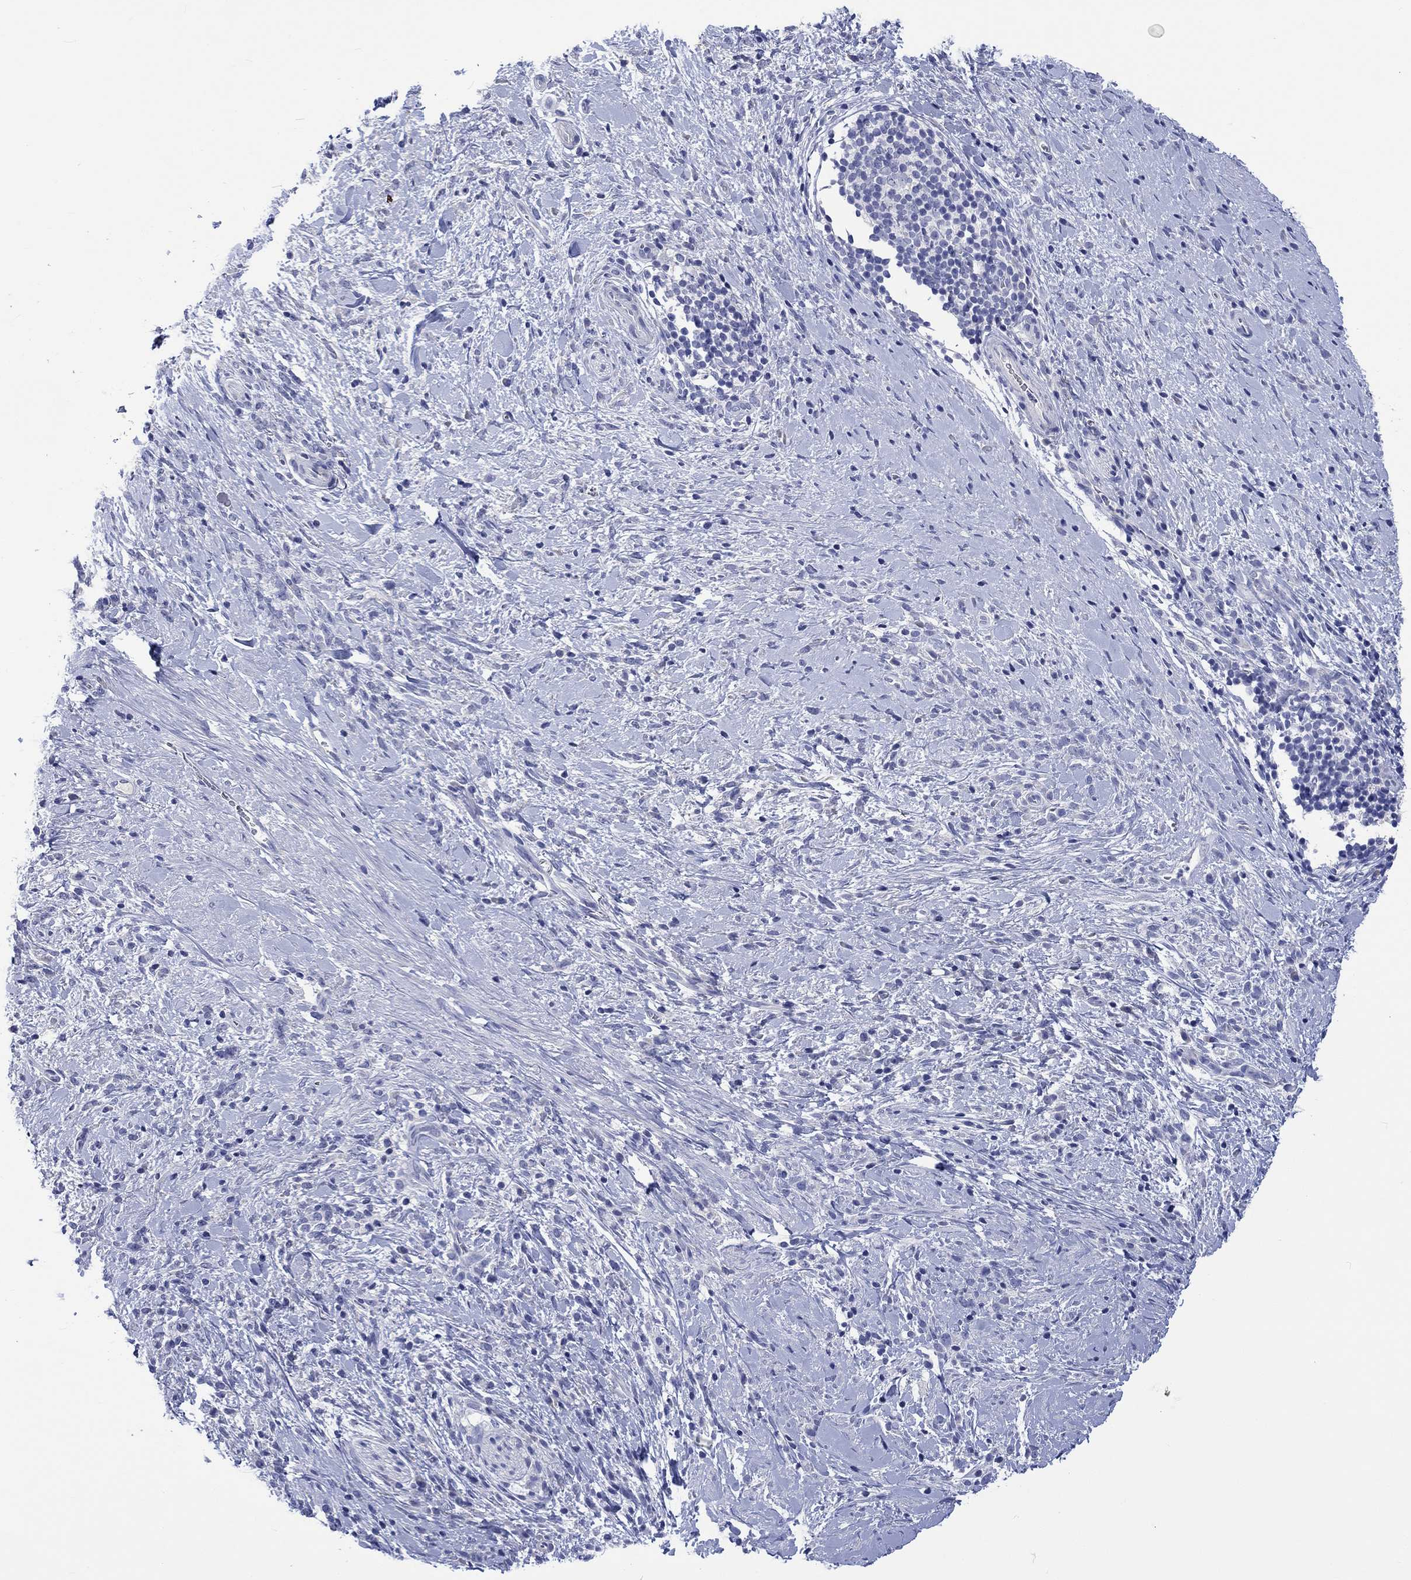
{"staining": {"intensity": "negative", "quantity": "none", "location": "none"}, "tissue": "stomach cancer", "cell_type": "Tumor cells", "image_type": "cancer", "snomed": [{"axis": "morphology", "description": "Adenocarcinoma, NOS"}, {"axis": "topography", "description": "Stomach"}], "caption": "The histopathology image demonstrates no significant staining in tumor cells of adenocarcinoma (stomach). (DAB (3,3'-diaminobenzidine) IHC with hematoxylin counter stain).", "gene": "TOMM20L", "patient": {"sex": "female", "age": 57}}